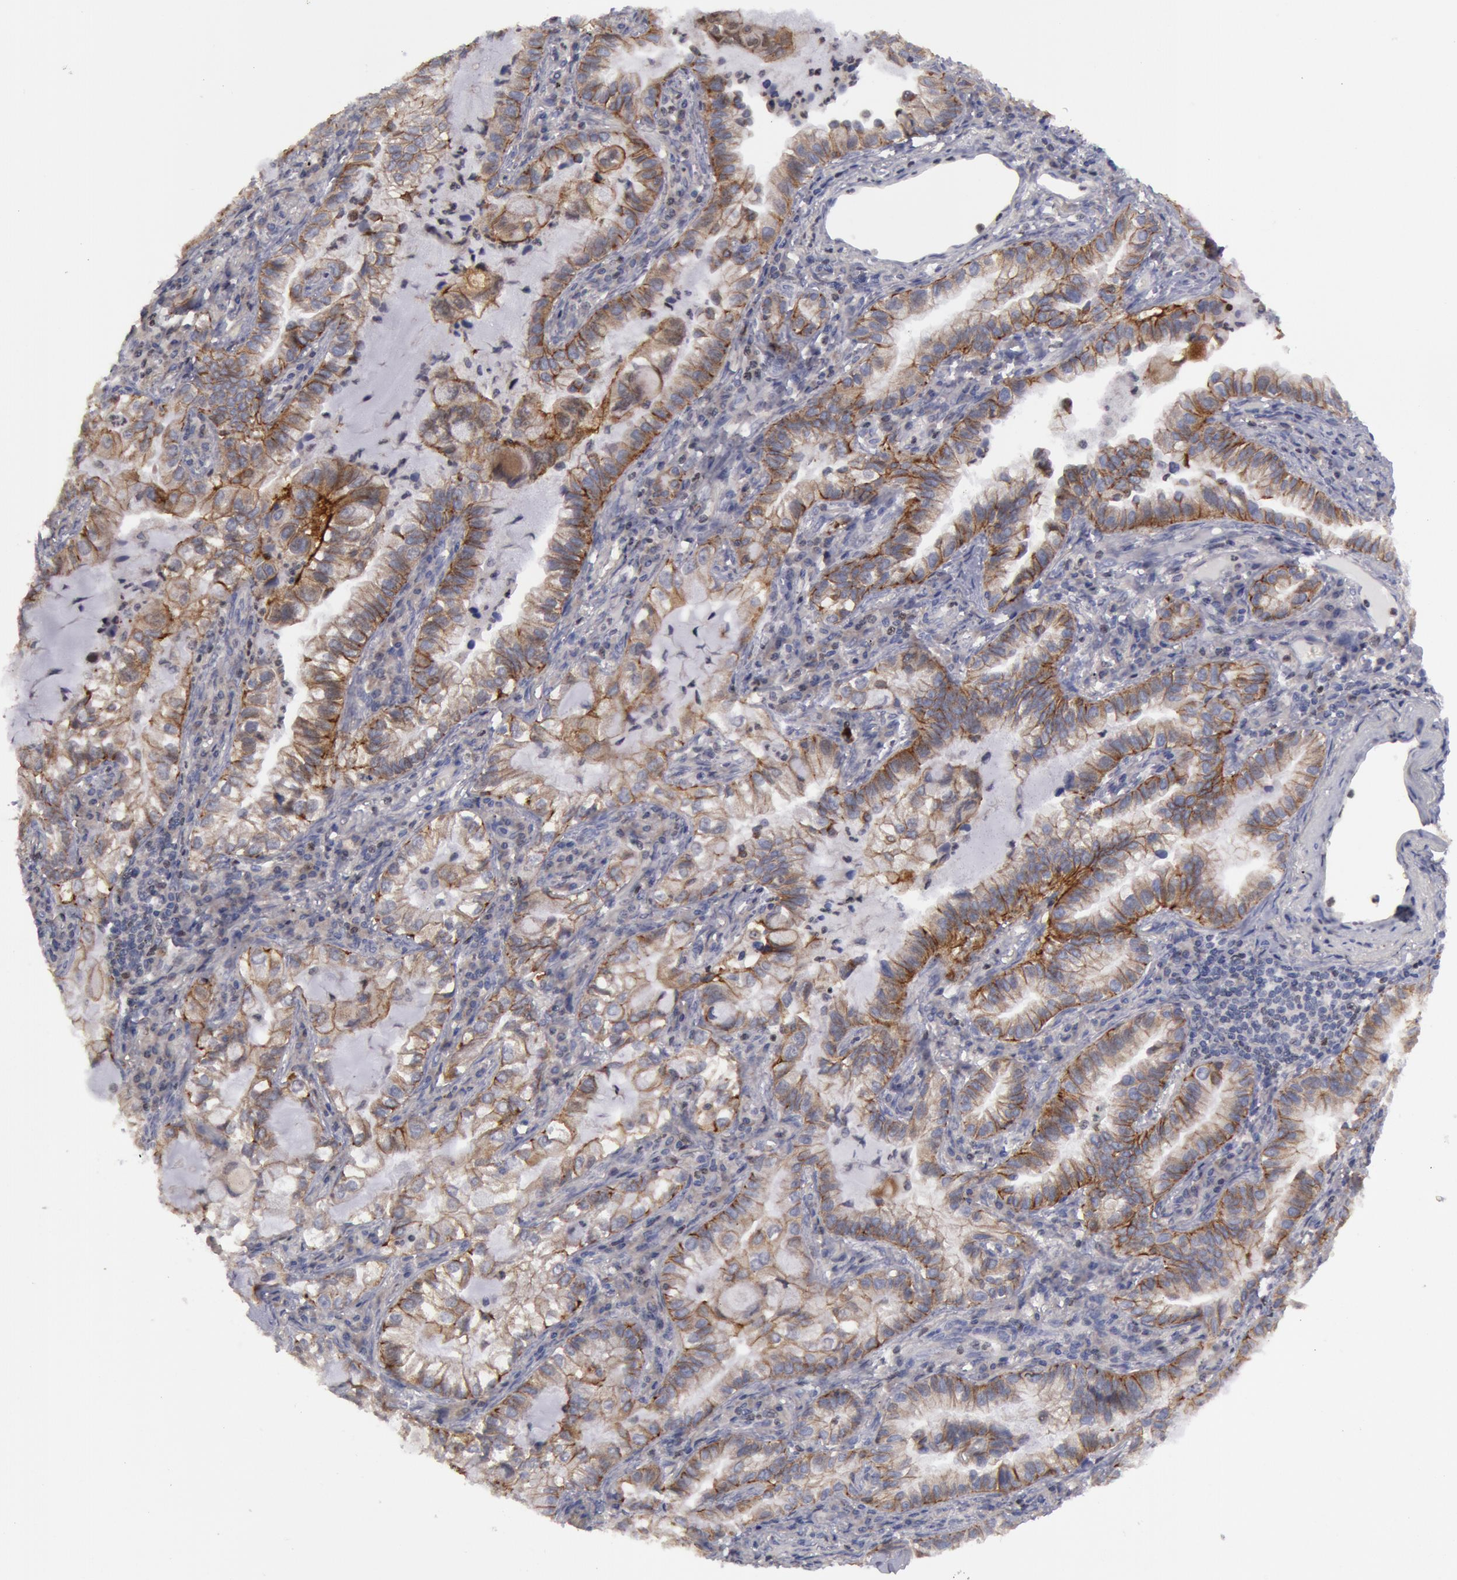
{"staining": {"intensity": "moderate", "quantity": ">75%", "location": "cytoplasmic/membranous"}, "tissue": "lung cancer", "cell_type": "Tumor cells", "image_type": "cancer", "snomed": [{"axis": "morphology", "description": "Adenocarcinoma, NOS"}, {"axis": "topography", "description": "Lung"}], "caption": "Lung adenocarcinoma tissue shows moderate cytoplasmic/membranous staining in about >75% of tumor cells, visualized by immunohistochemistry.", "gene": "ERBB2", "patient": {"sex": "female", "age": 50}}